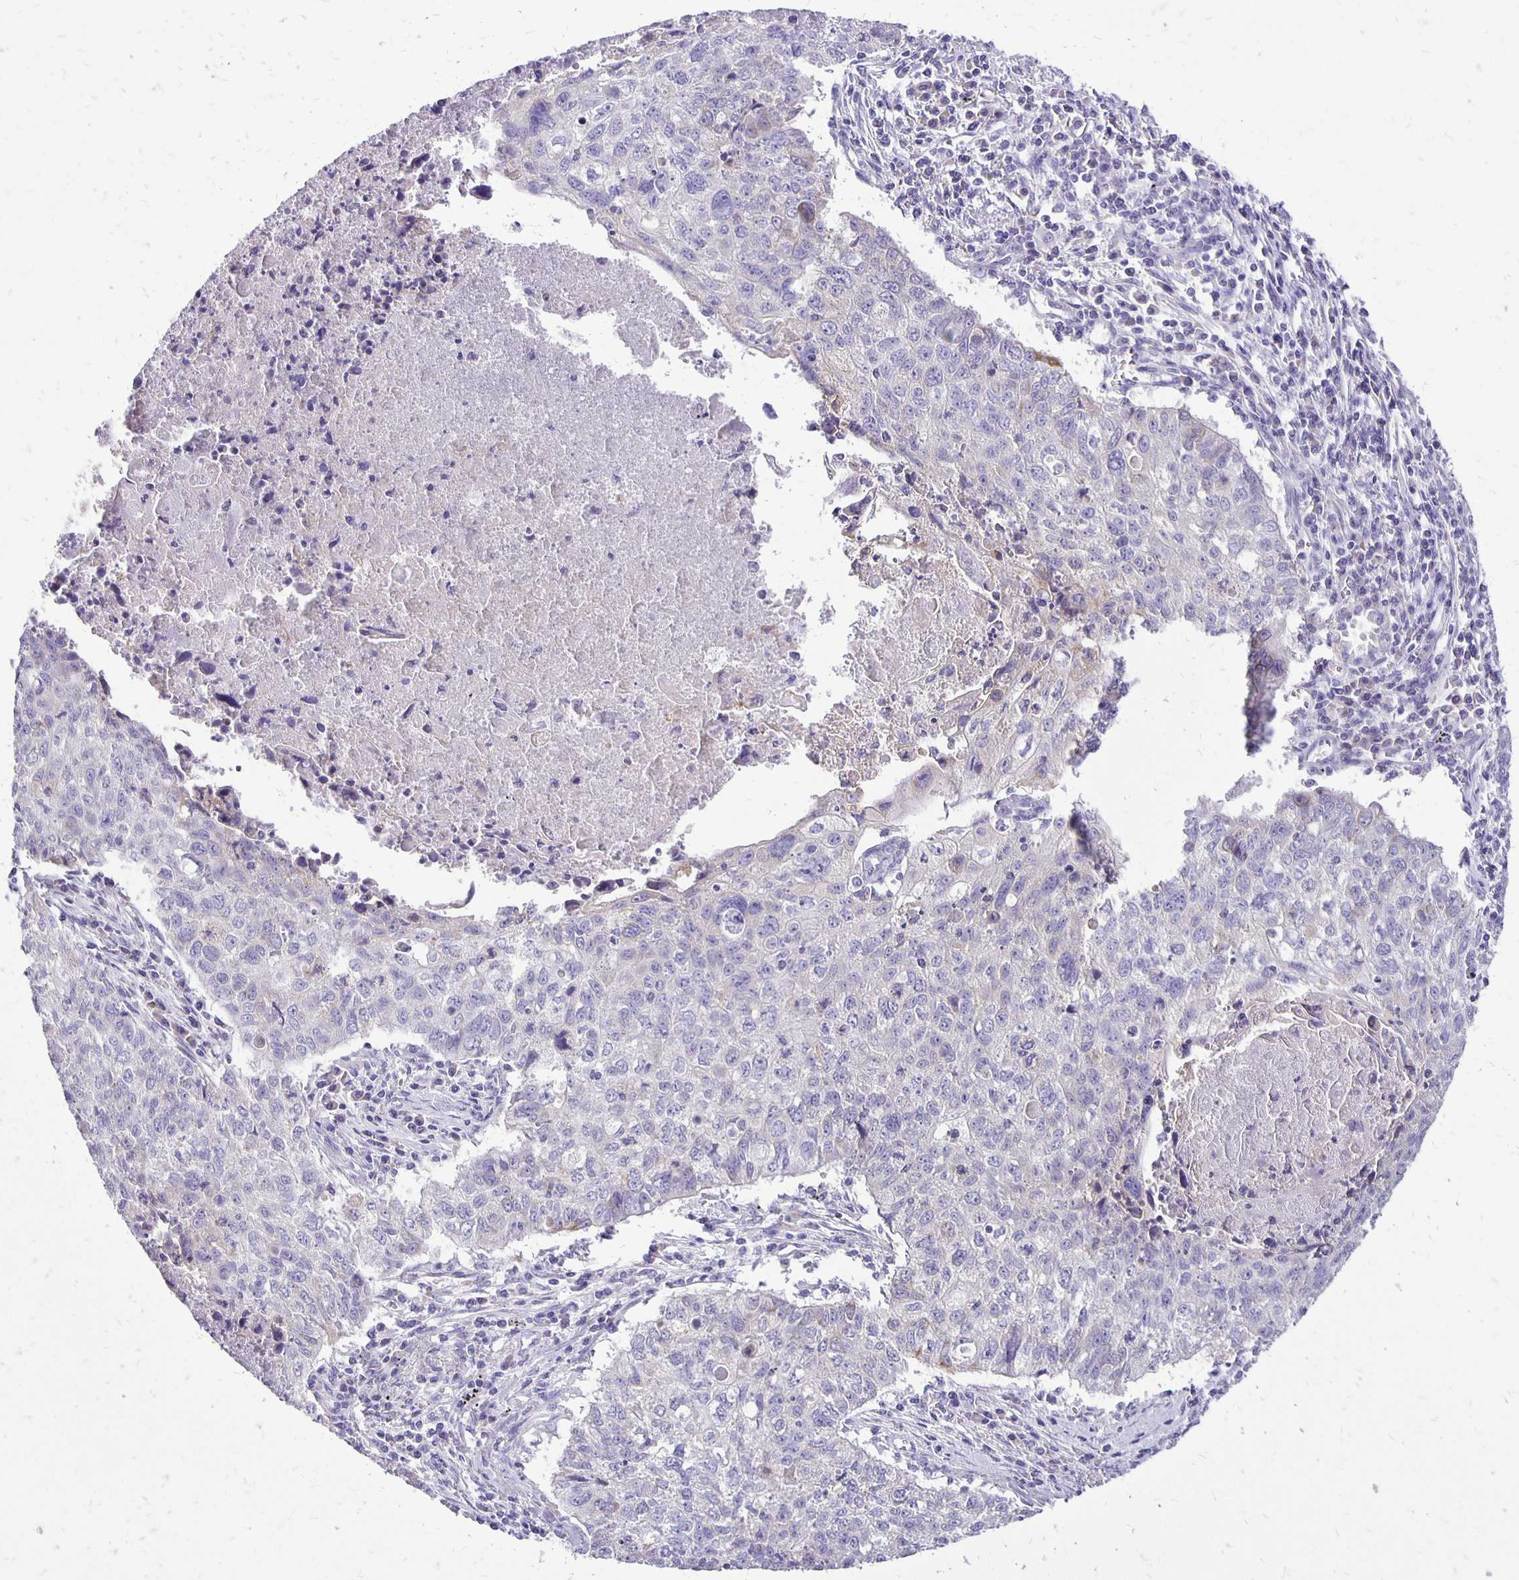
{"staining": {"intensity": "negative", "quantity": "none", "location": "none"}, "tissue": "lung cancer", "cell_type": "Tumor cells", "image_type": "cancer", "snomed": [{"axis": "morphology", "description": "Normal morphology"}, {"axis": "morphology", "description": "Aneuploidy"}, {"axis": "morphology", "description": "Squamous cell carcinoma, NOS"}, {"axis": "topography", "description": "Lymph node"}, {"axis": "topography", "description": "Lung"}], "caption": "The histopathology image demonstrates no significant staining in tumor cells of squamous cell carcinoma (lung).", "gene": "ANKRD45", "patient": {"sex": "female", "age": 76}}